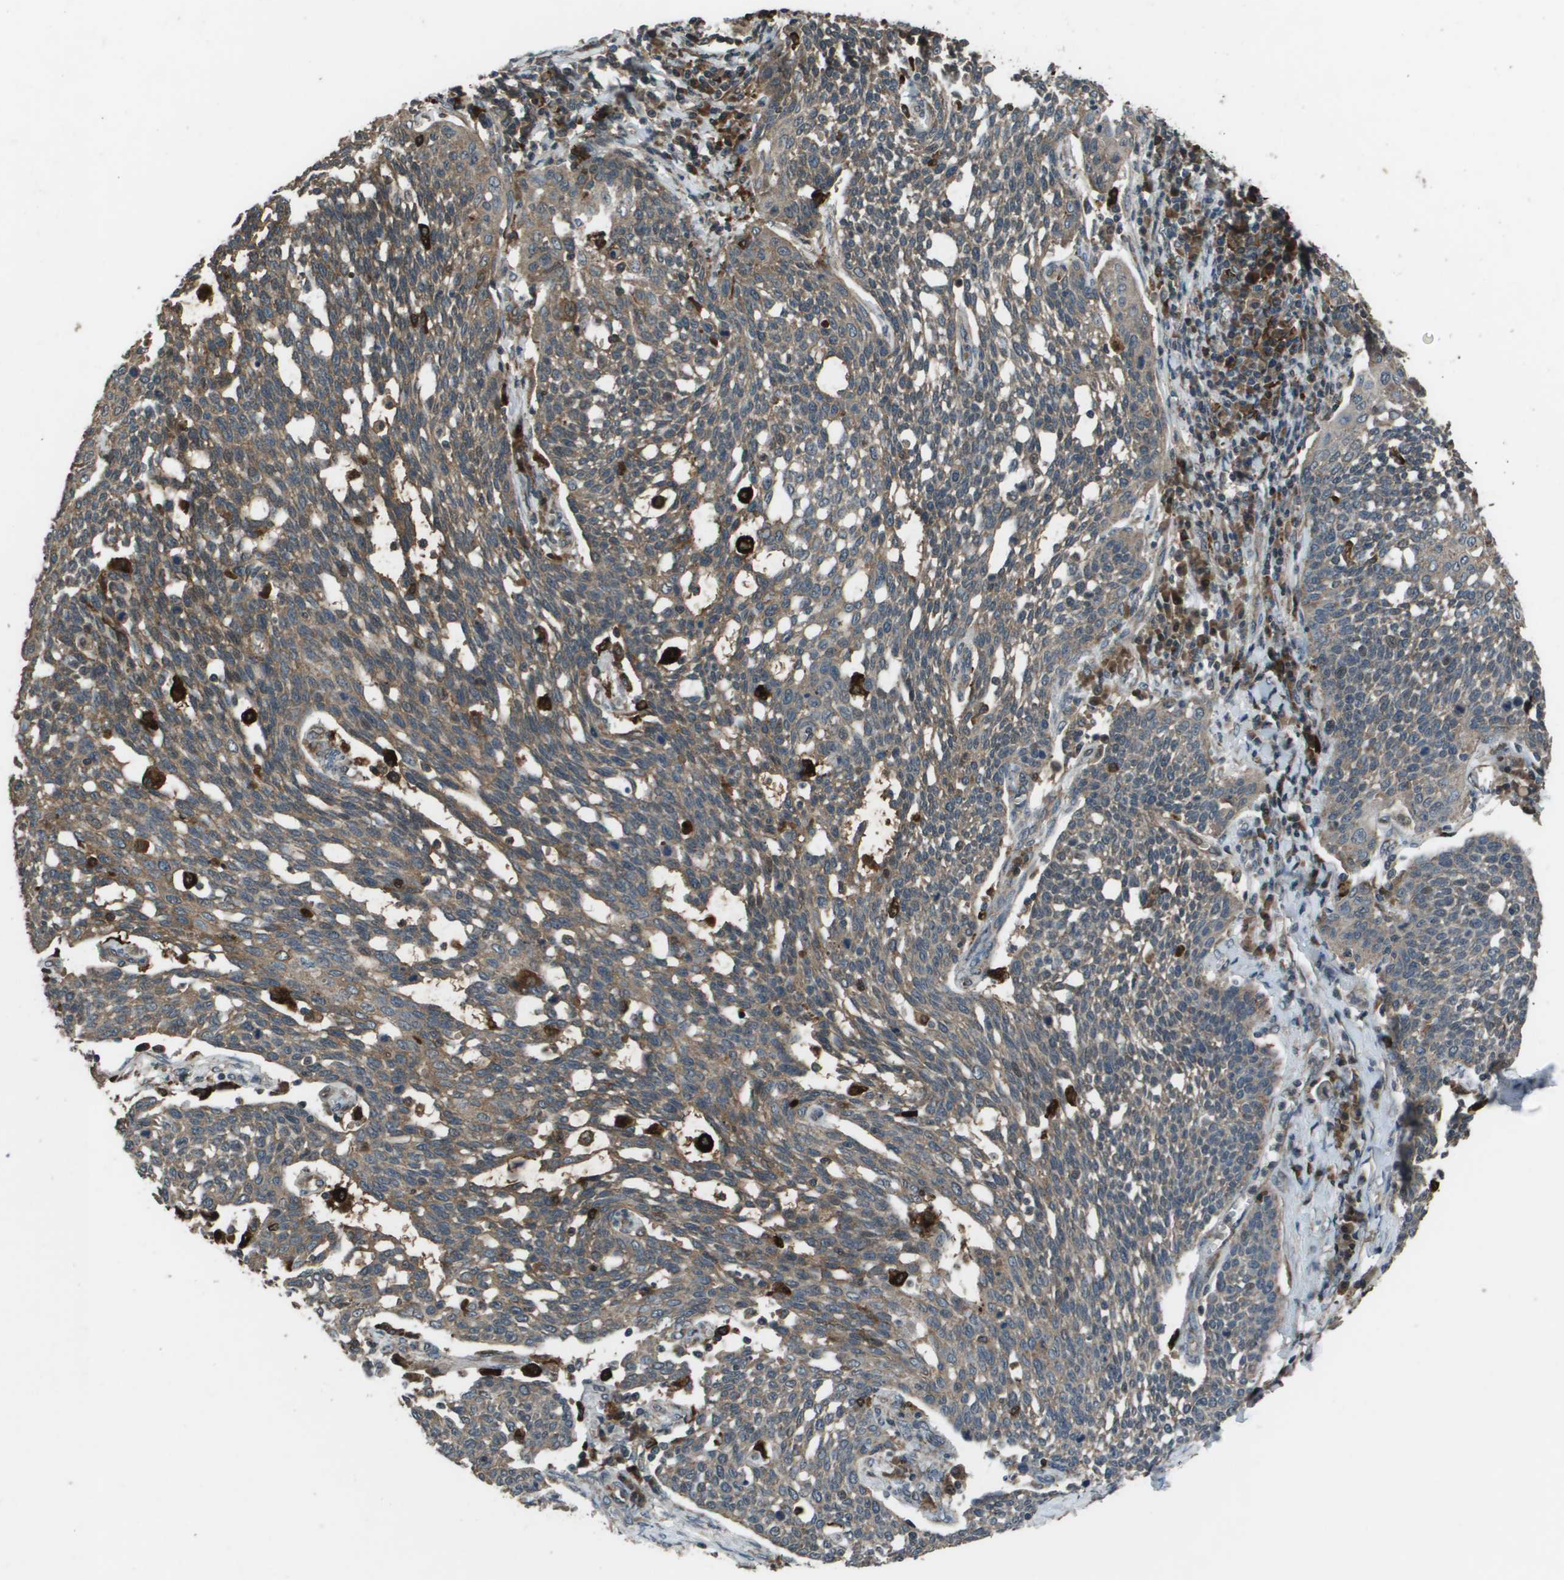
{"staining": {"intensity": "weak", "quantity": "25%-75%", "location": "cytoplasmic/membranous"}, "tissue": "cervical cancer", "cell_type": "Tumor cells", "image_type": "cancer", "snomed": [{"axis": "morphology", "description": "Squamous cell carcinoma, NOS"}, {"axis": "topography", "description": "Cervix"}], "caption": "Human cervical cancer stained for a protein (brown) demonstrates weak cytoplasmic/membranous positive staining in about 25%-75% of tumor cells.", "gene": "GOSR2", "patient": {"sex": "female", "age": 34}}